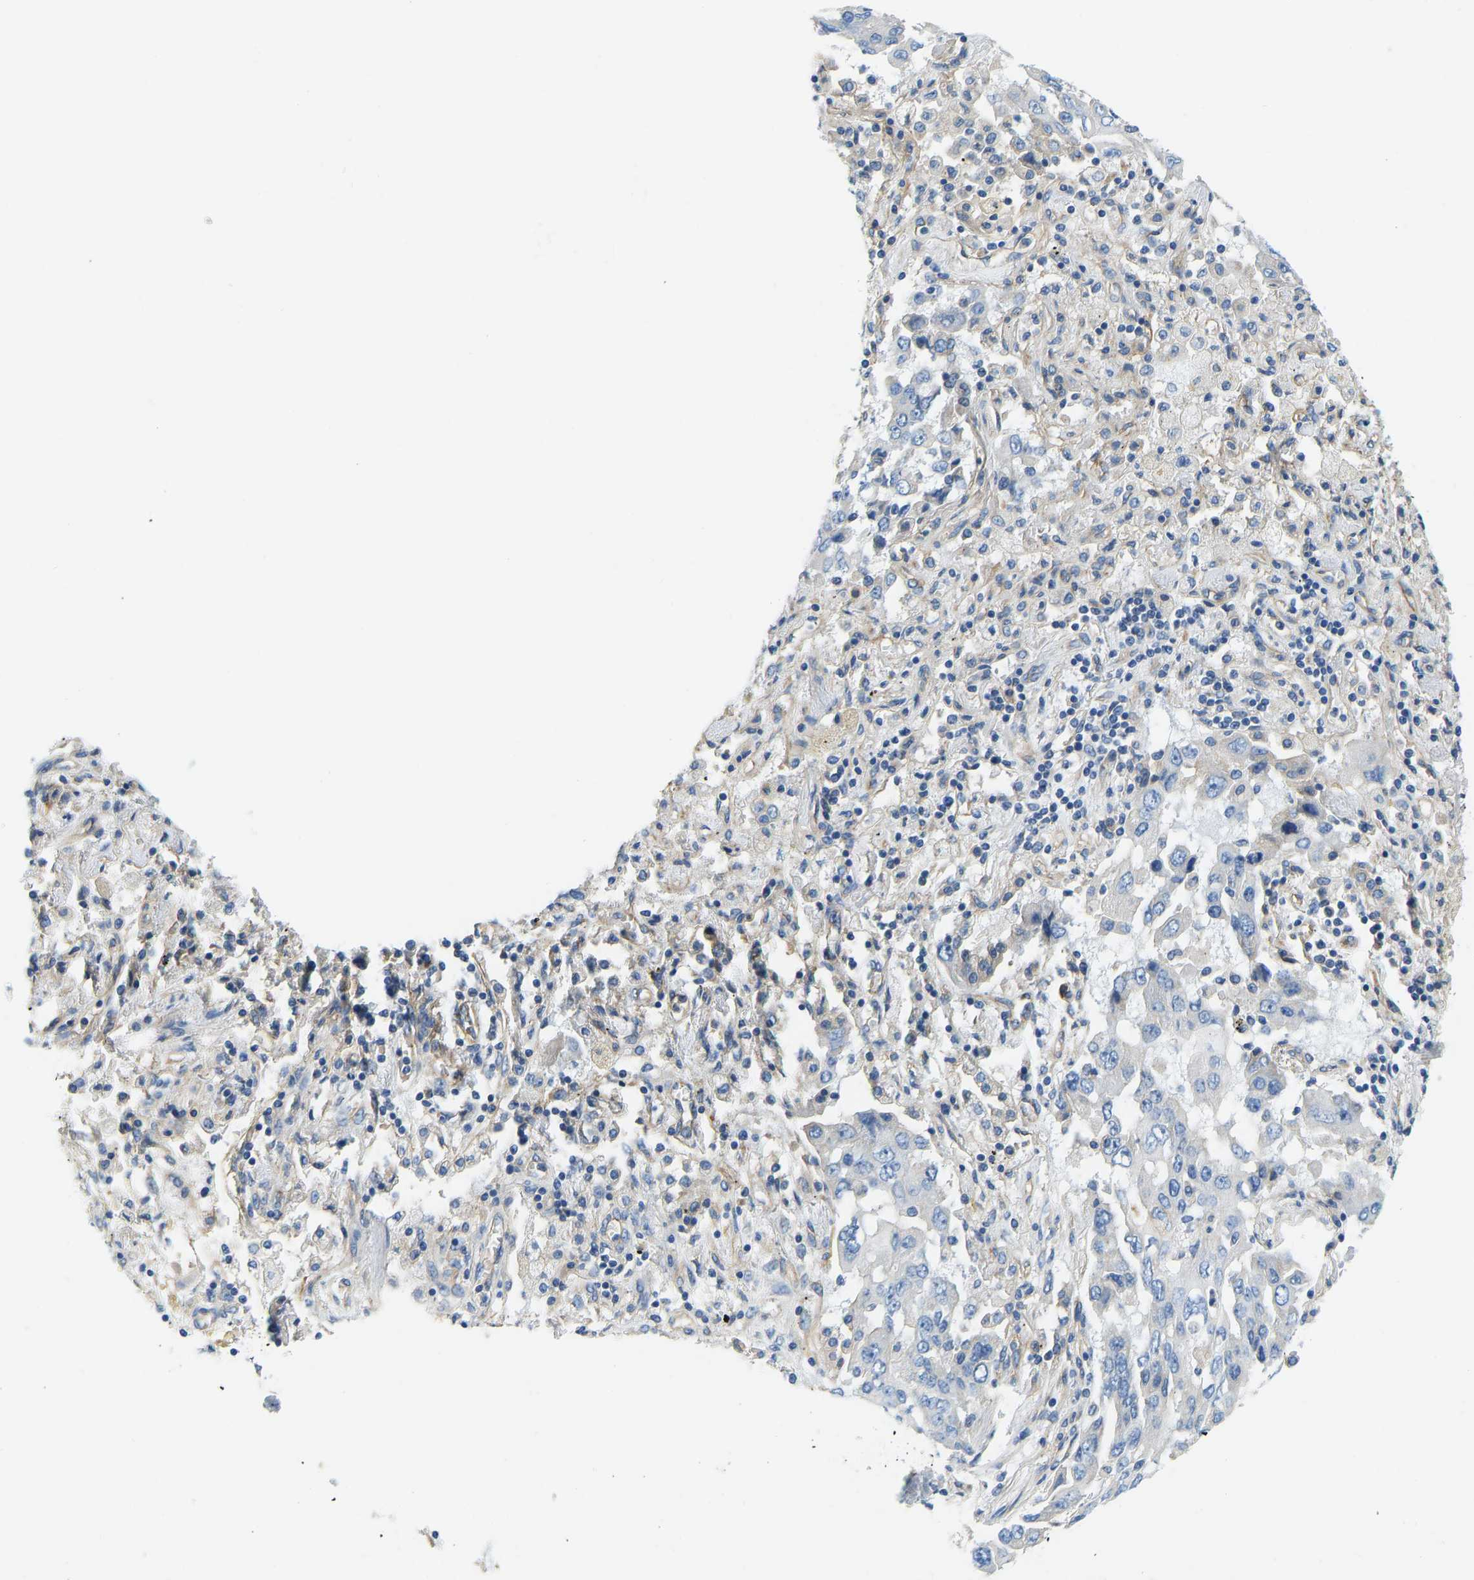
{"staining": {"intensity": "negative", "quantity": "none", "location": "none"}, "tissue": "lung cancer", "cell_type": "Tumor cells", "image_type": "cancer", "snomed": [{"axis": "morphology", "description": "Adenocarcinoma, NOS"}, {"axis": "topography", "description": "Lung"}], "caption": "Tumor cells show no significant protein staining in lung cancer (adenocarcinoma). Nuclei are stained in blue.", "gene": "CHAD", "patient": {"sex": "female", "age": 65}}